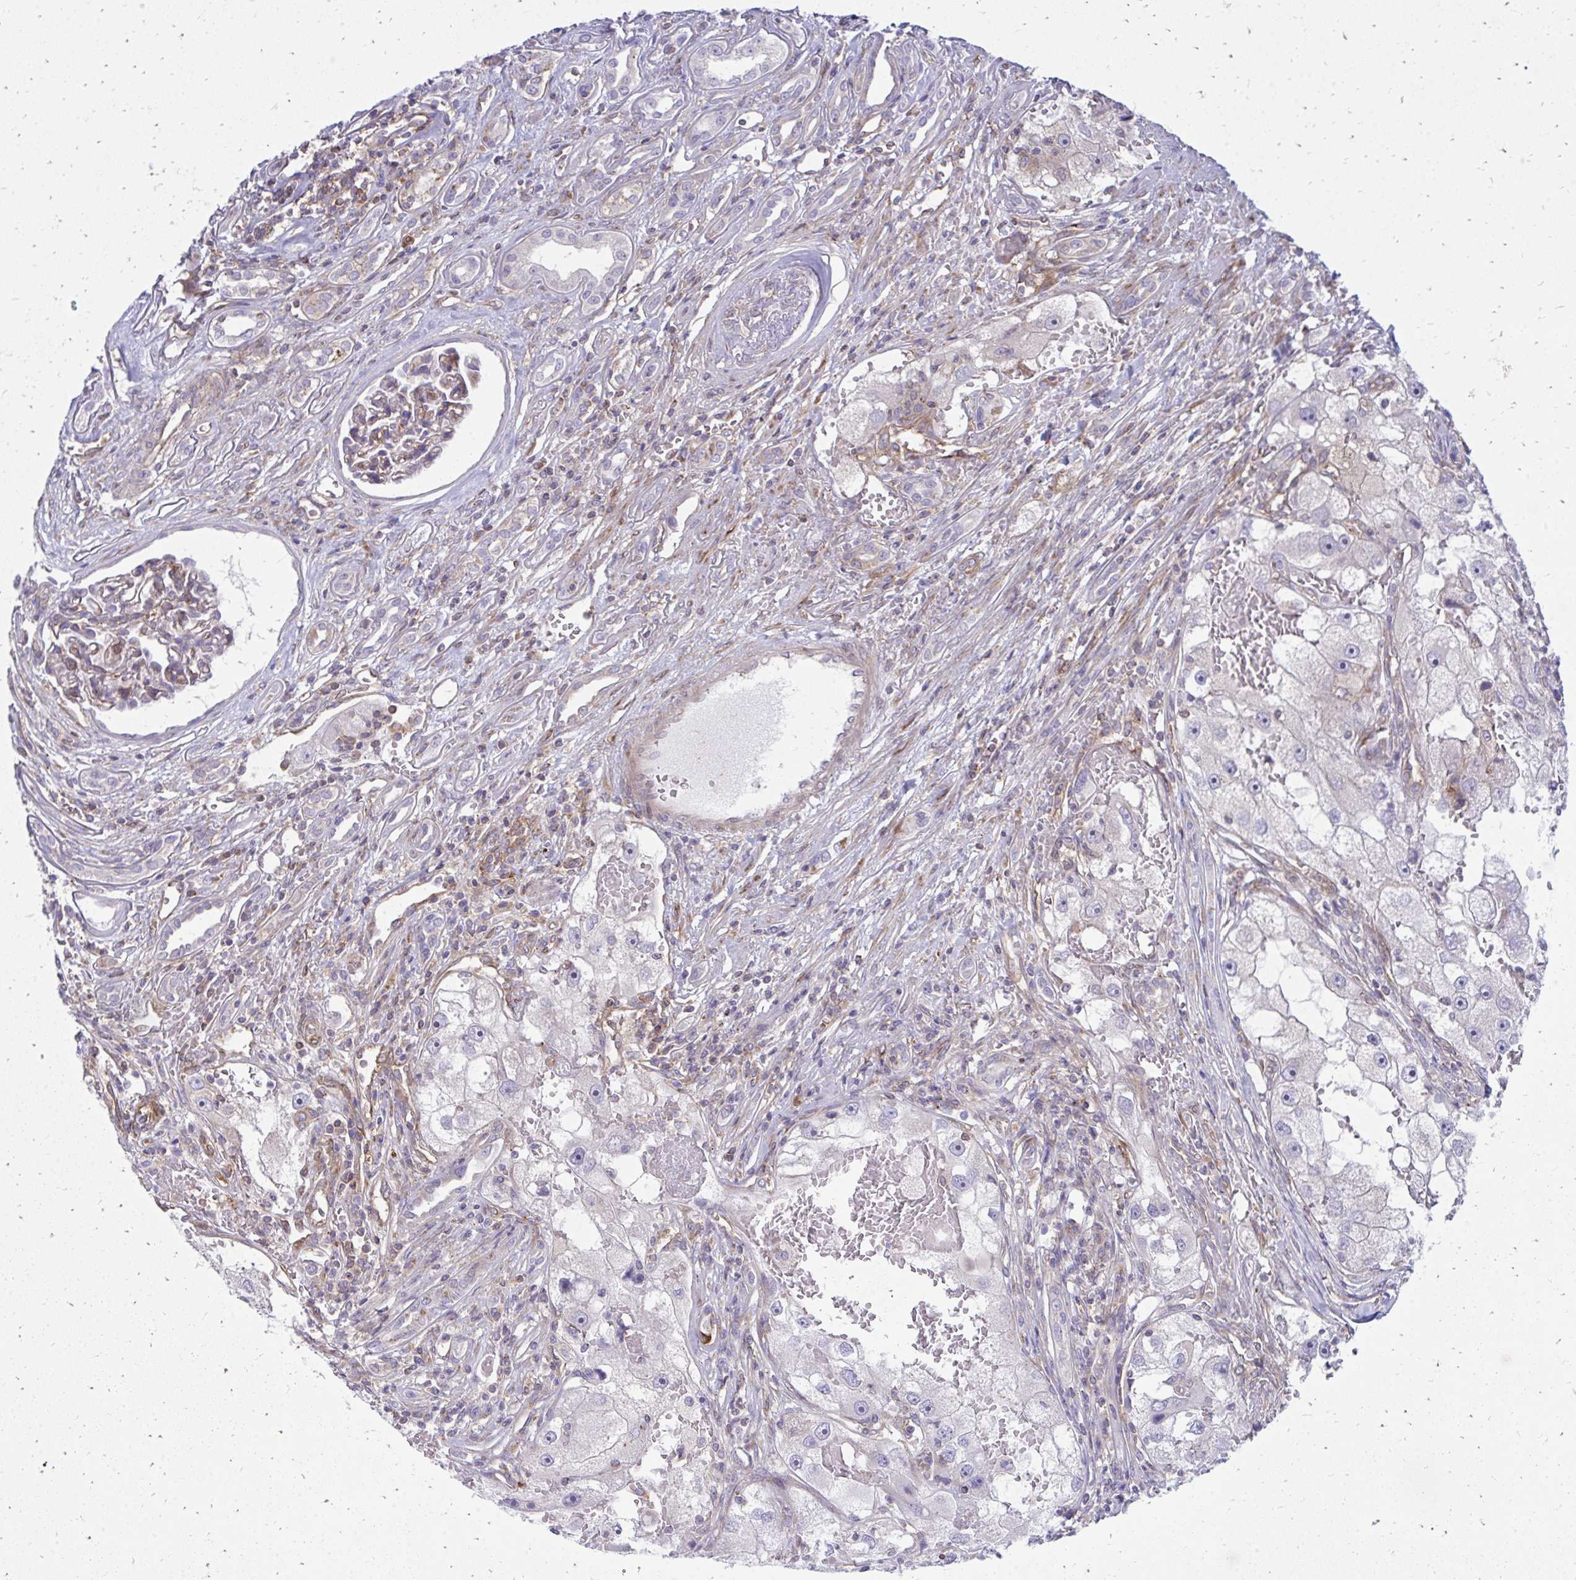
{"staining": {"intensity": "negative", "quantity": "none", "location": "none"}, "tissue": "renal cancer", "cell_type": "Tumor cells", "image_type": "cancer", "snomed": [{"axis": "morphology", "description": "Adenocarcinoma, NOS"}, {"axis": "topography", "description": "Kidney"}], "caption": "The immunohistochemistry histopathology image has no significant positivity in tumor cells of renal cancer tissue.", "gene": "ASAP1", "patient": {"sex": "male", "age": 63}}